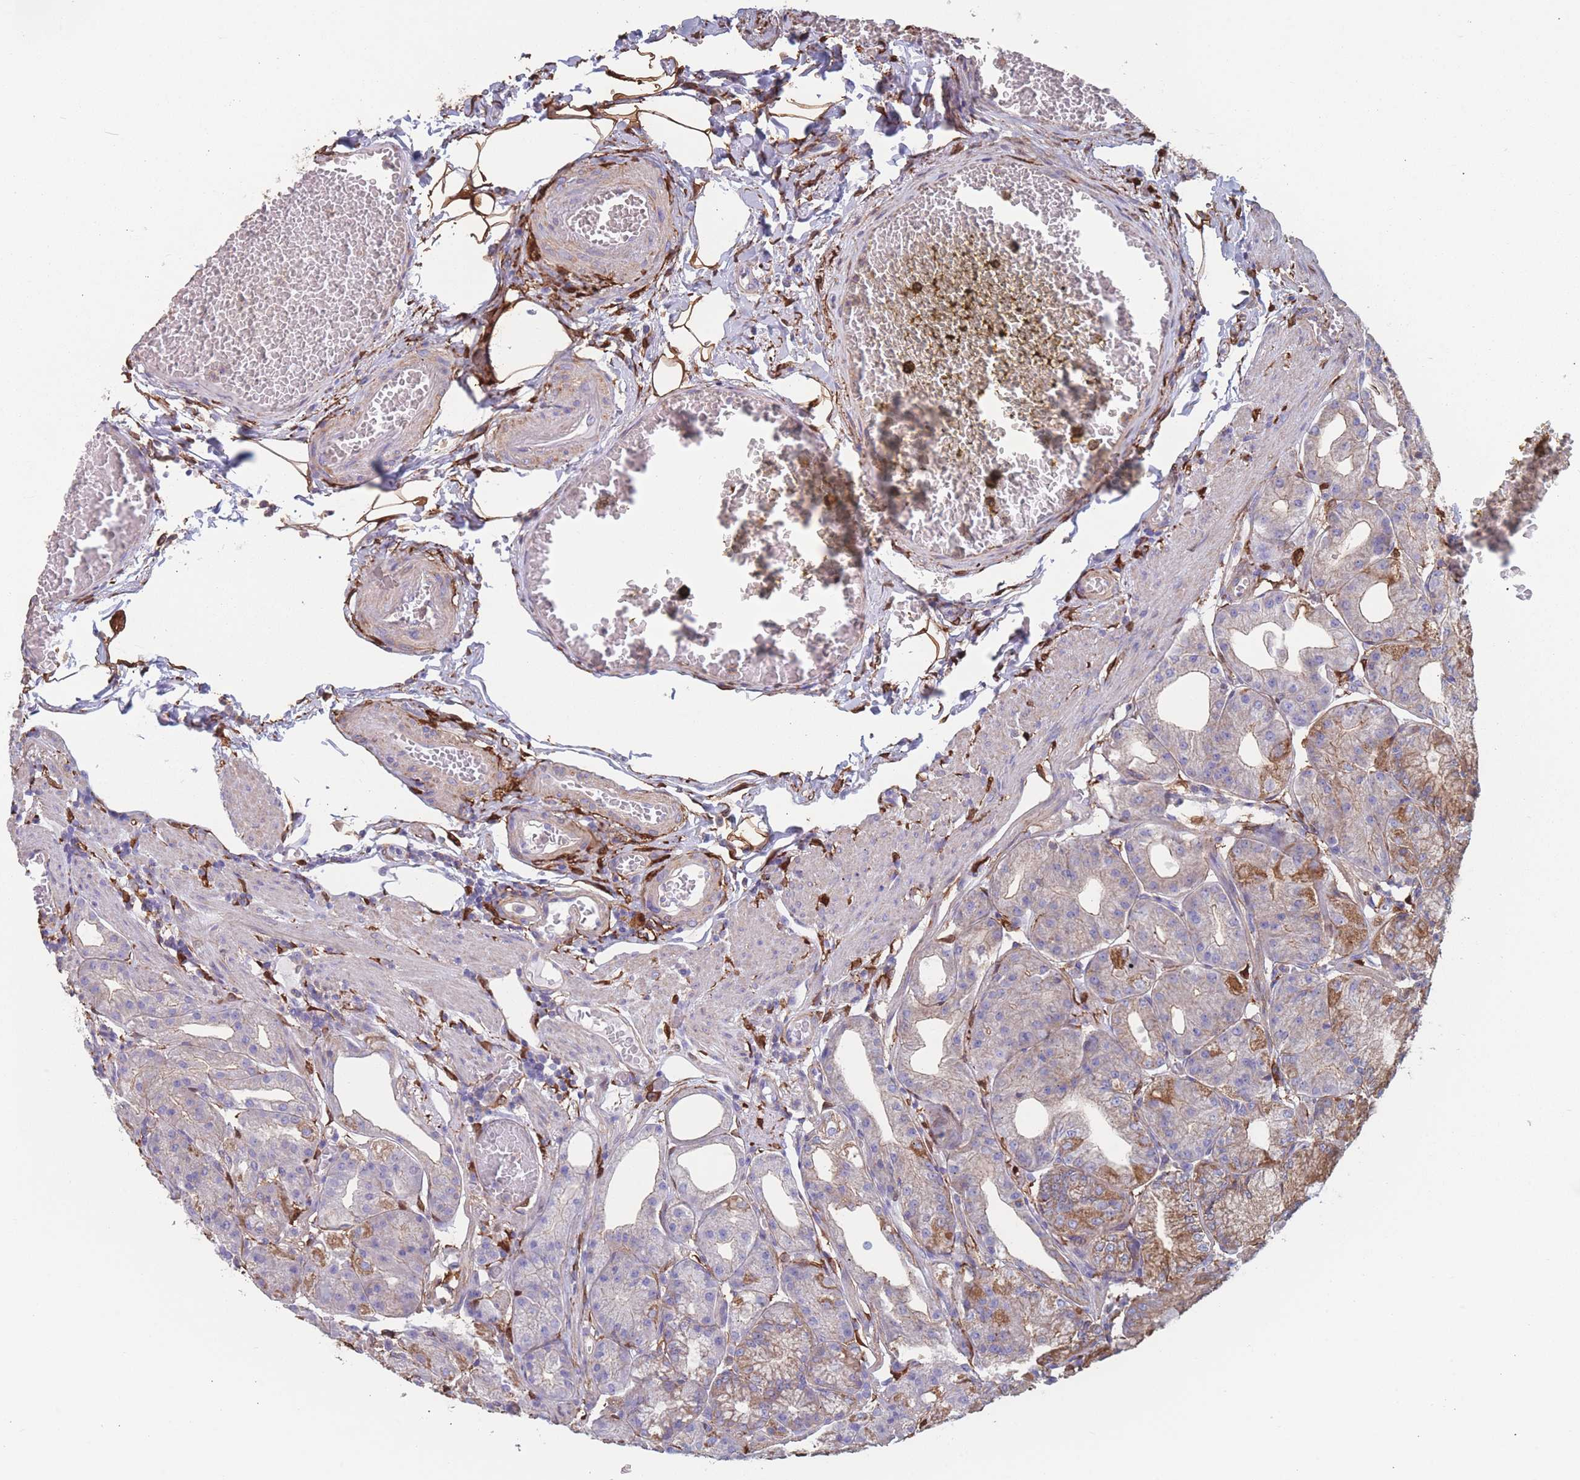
{"staining": {"intensity": "moderate", "quantity": "25%-75%", "location": "cytoplasmic/membranous"}, "tissue": "stomach", "cell_type": "Glandular cells", "image_type": "normal", "snomed": [{"axis": "morphology", "description": "Normal tissue, NOS"}, {"axis": "topography", "description": "Stomach, upper"}, {"axis": "topography", "description": "Stomach, lower"}], "caption": "Human stomach stained with a brown dye exhibits moderate cytoplasmic/membranous positive staining in about 25%-75% of glandular cells.", "gene": "ADH1A", "patient": {"sex": "male", "age": 71}}